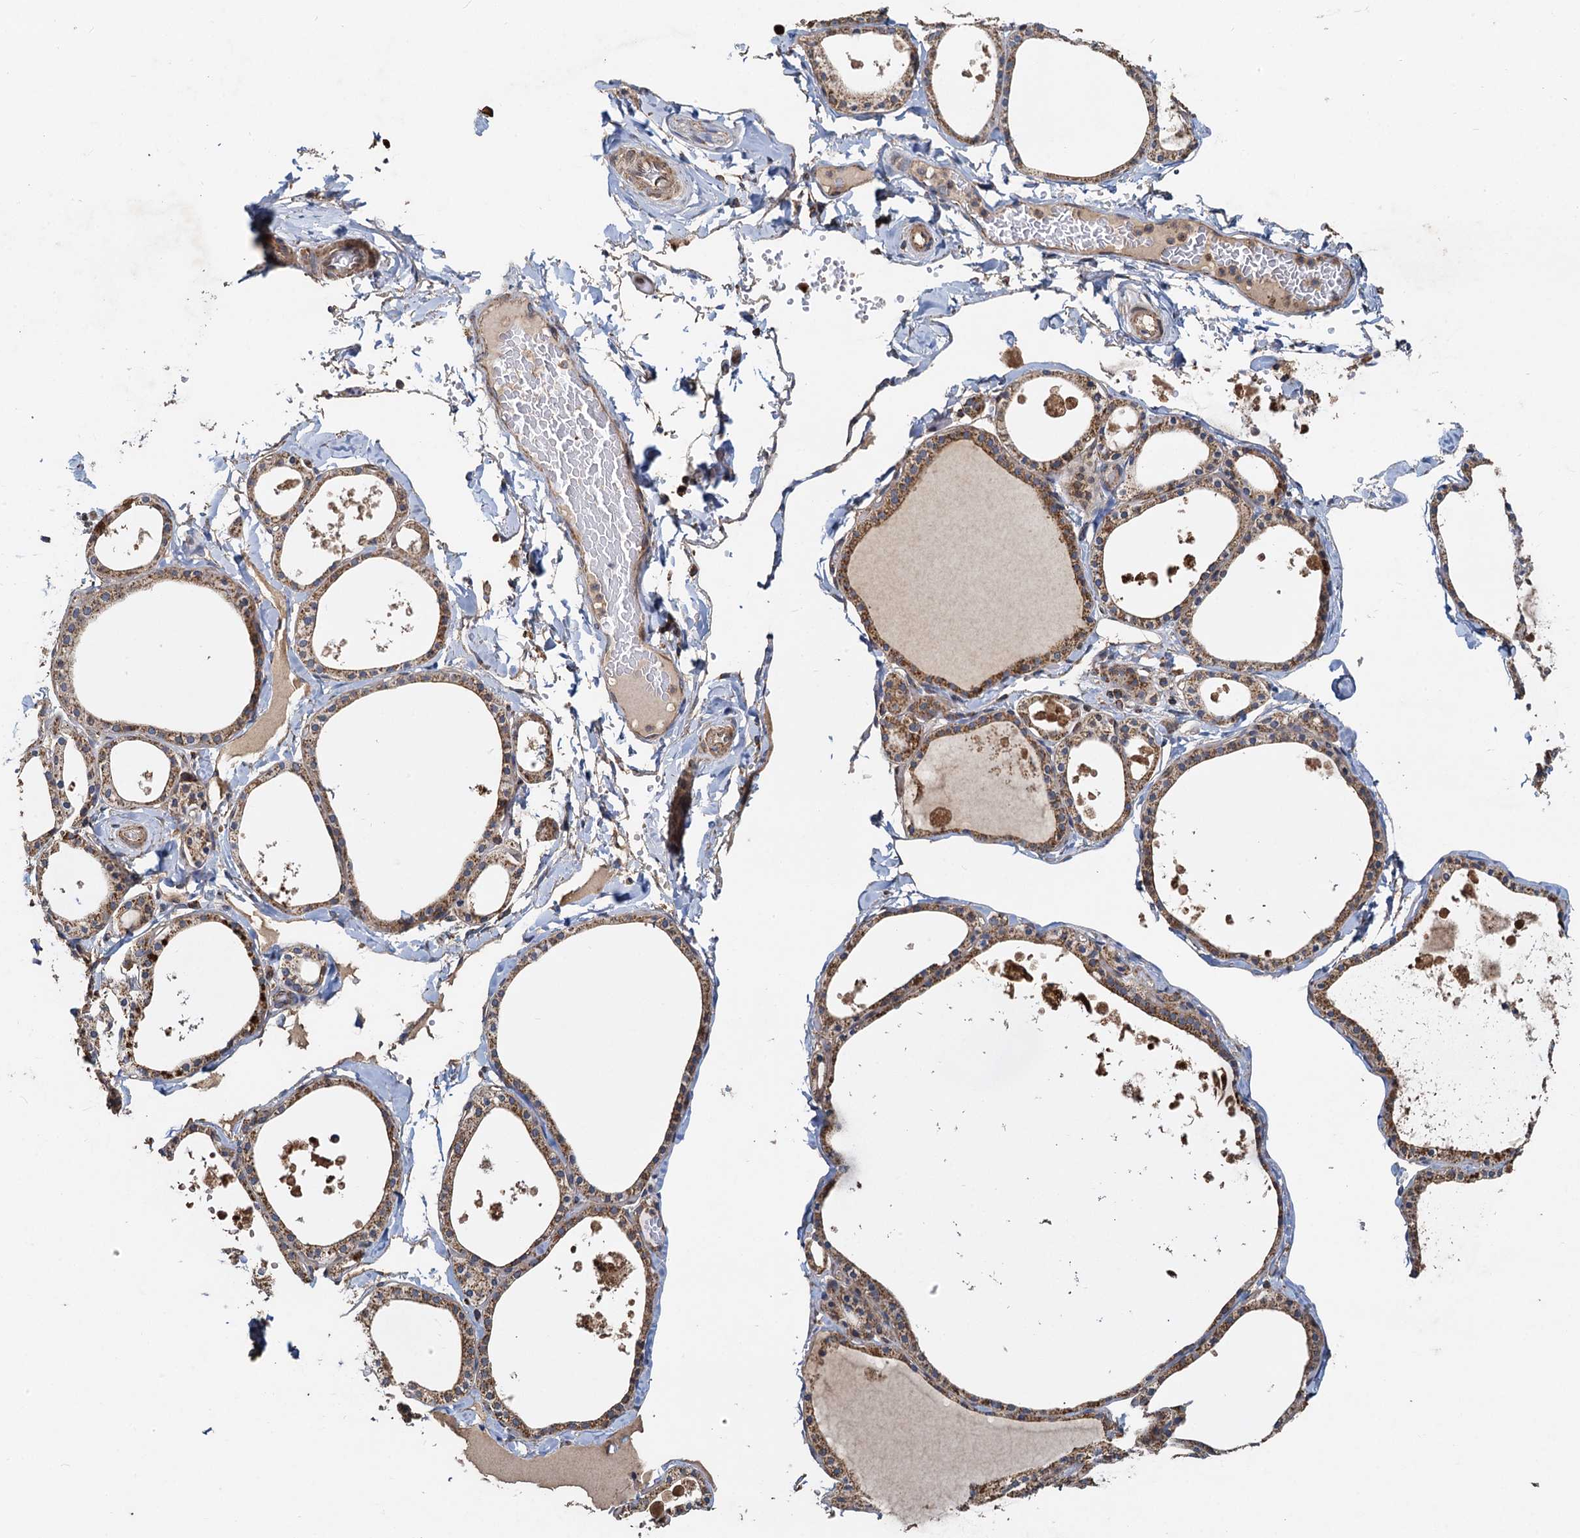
{"staining": {"intensity": "moderate", "quantity": ">75%", "location": "cytoplasmic/membranous"}, "tissue": "thyroid gland", "cell_type": "Glandular cells", "image_type": "normal", "snomed": [{"axis": "morphology", "description": "Normal tissue, NOS"}, {"axis": "topography", "description": "Thyroid gland"}], "caption": "Glandular cells reveal medium levels of moderate cytoplasmic/membranous positivity in approximately >75% of cells in unremarkable human thyroid gland. Using DAB (brown) and hematoxylin (blue) stains, captured at high magnification using brightfield microscopy.", "gene": "SDS", "patient": {"sex": "male", "age": 56}}